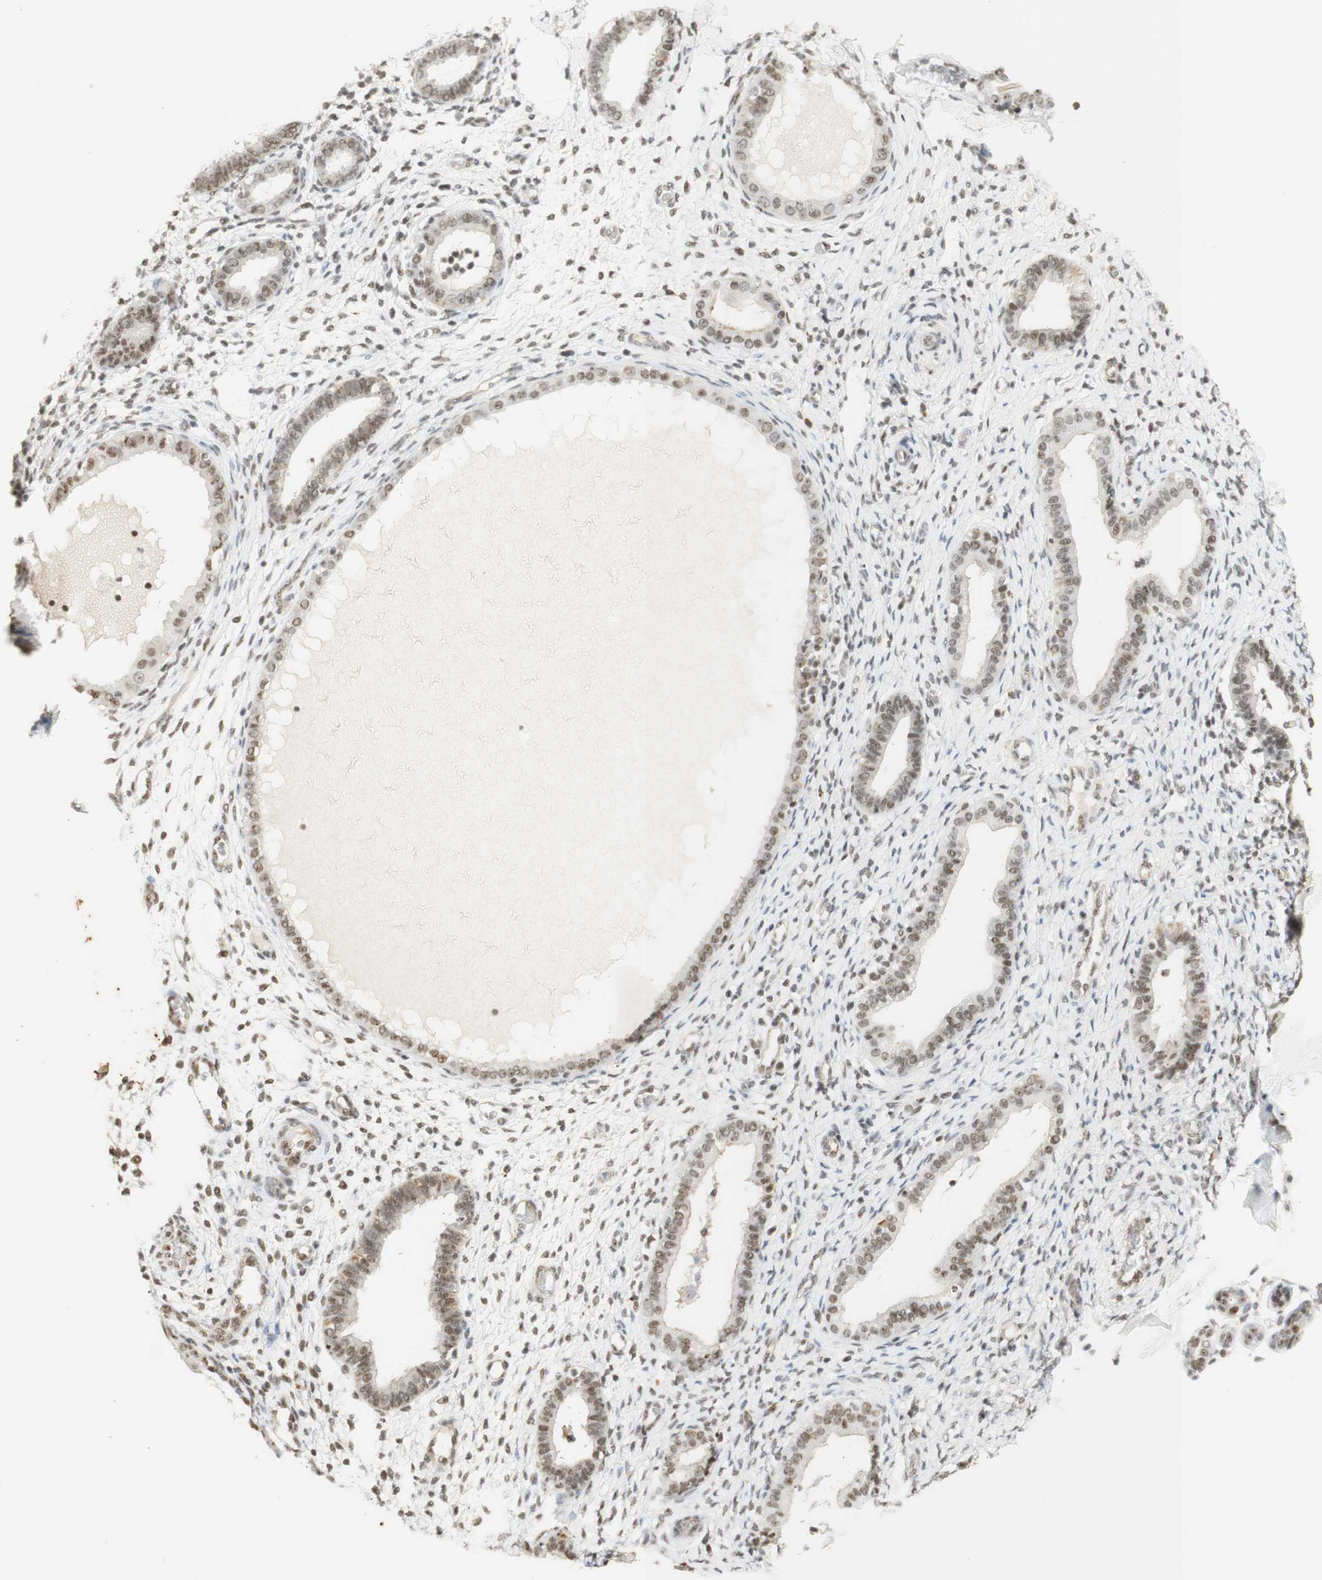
{"staining": {"intensity": "negative", "quantity": "none", "location": "none"}, "tissue": "endometrium", "cell_type": "Cells in endometrial stroma", "image_type": "normal", "snomed": [{"axis": "morphology", "description": "Normal tissue, NOS"}, {"axis": "topography", "description": "Endometrium"}], "caption": "An immunohistochemistry (IHC) micrograph of unremarkable endometrium is shown. There is no staining in cells in endometrial stroma of endometrium.", "gene": "IRF1", "patient": {"sex": "female", "age": 61}}